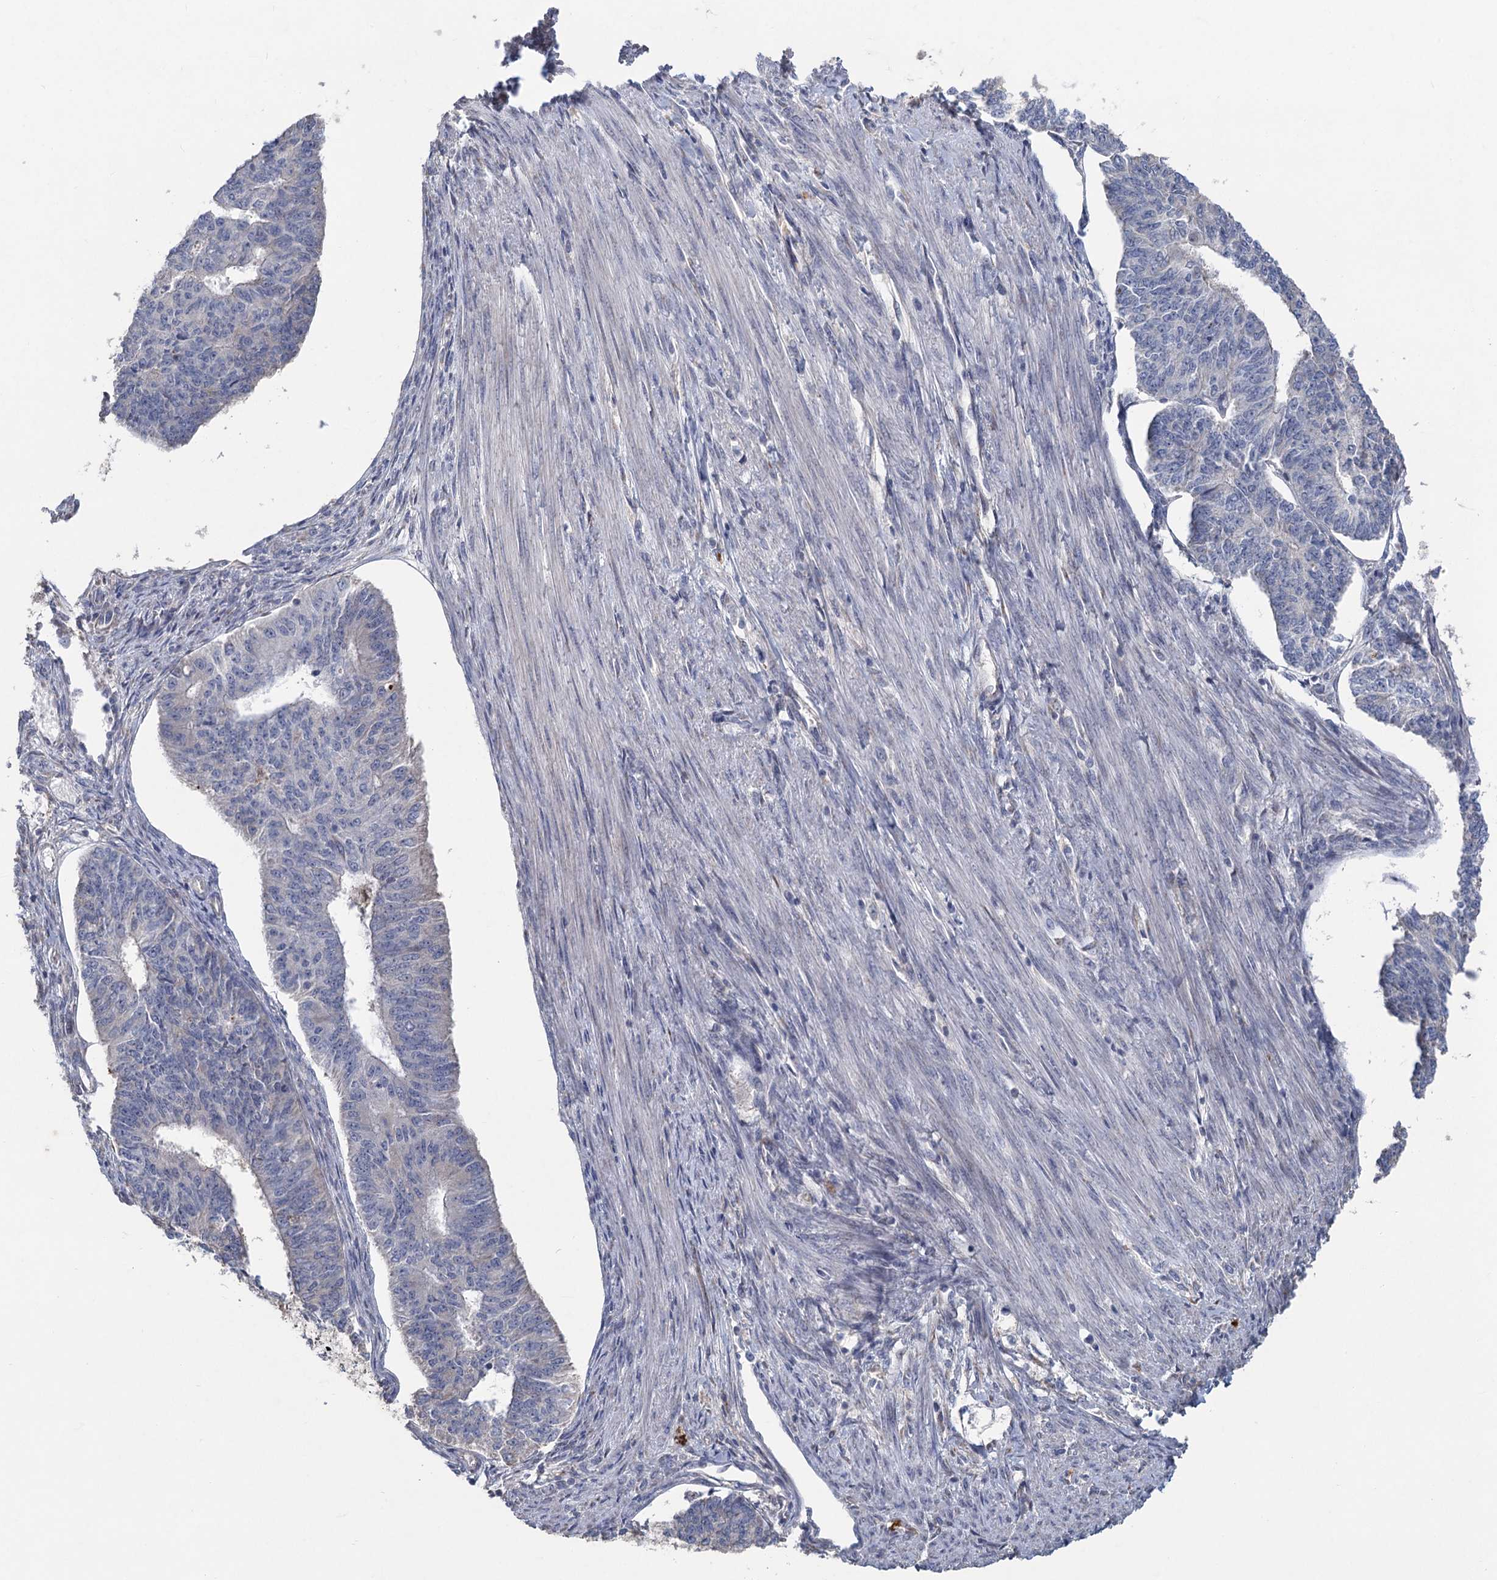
{"staining": {"intensity": "negative", "quantity": "none", "location": "none"}, "tissue": "endometrial cancer", "cell_type": "Tumor cells", "image_type": "cancer", "snomed": [{"axis": "morphology", "description": "Adenocarcinoma, NOS"}, {"axis": "topography", "description": "Endometrium"}], "caption": "Tumor cells show no significant protein positivity in endometrial adenocarcinoma.", "gene": "HES2", "patient": {"sex": "female", "age": 32}}